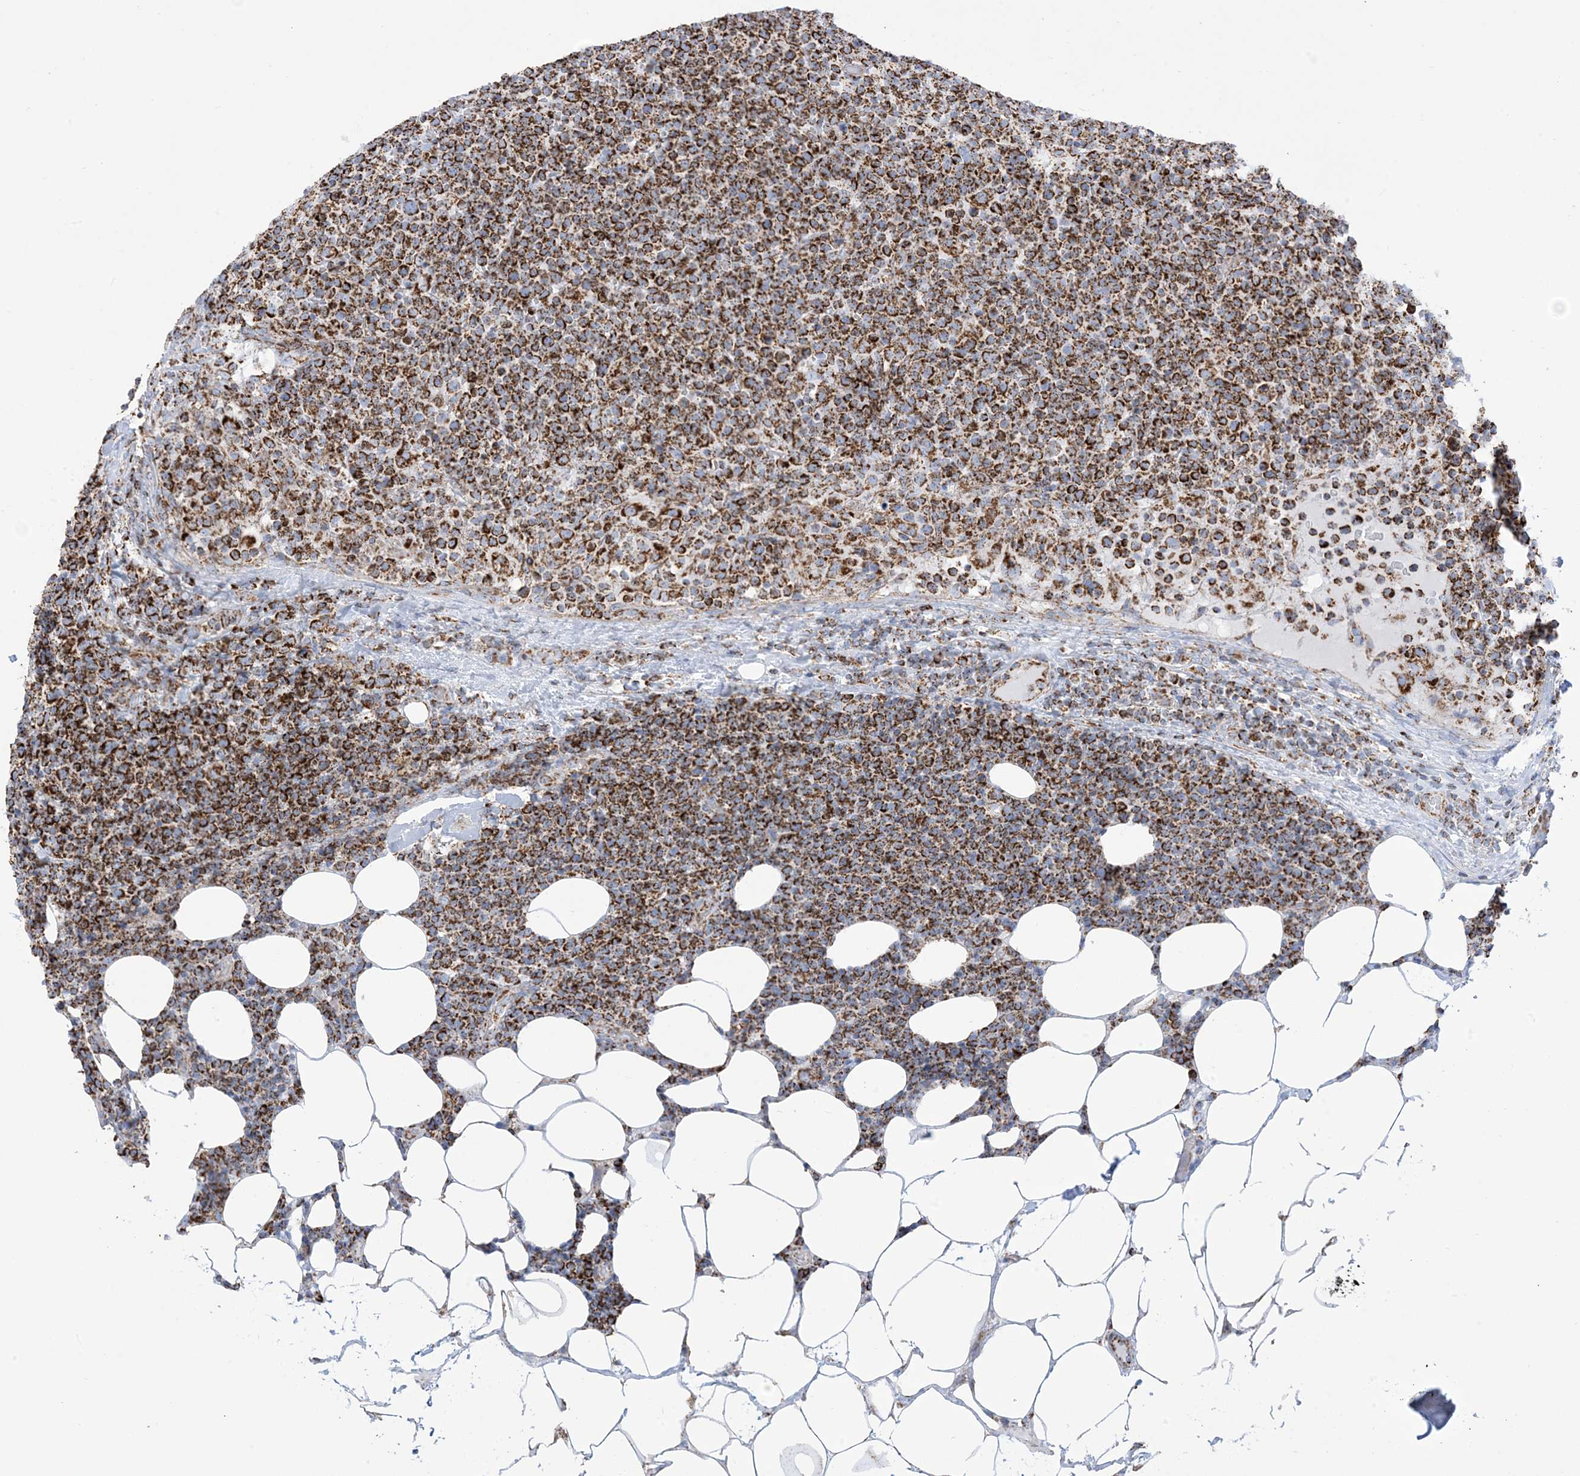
{"staining": {"intensity": "strong", "quantity": ">75%", "location": "cytoplasmic/membranous"}, "tissue": "lymphoma", "cell_type": "Tumor cells", "image_type": "cancer", "snomed": [{"axis": "morphology", "description": "Malignant lymphoma, non-Hodgkin's type, High grade"}, {"axis": "topography", "description": "Lymph node"}], "caption": "Human lymphoma stained with a brown dye displays strong cytoplasmic/membranous positive expression in about >75% of tumor cells.", "gene": "SAMM50", "patient": {"sex": "male", "age": 61}}